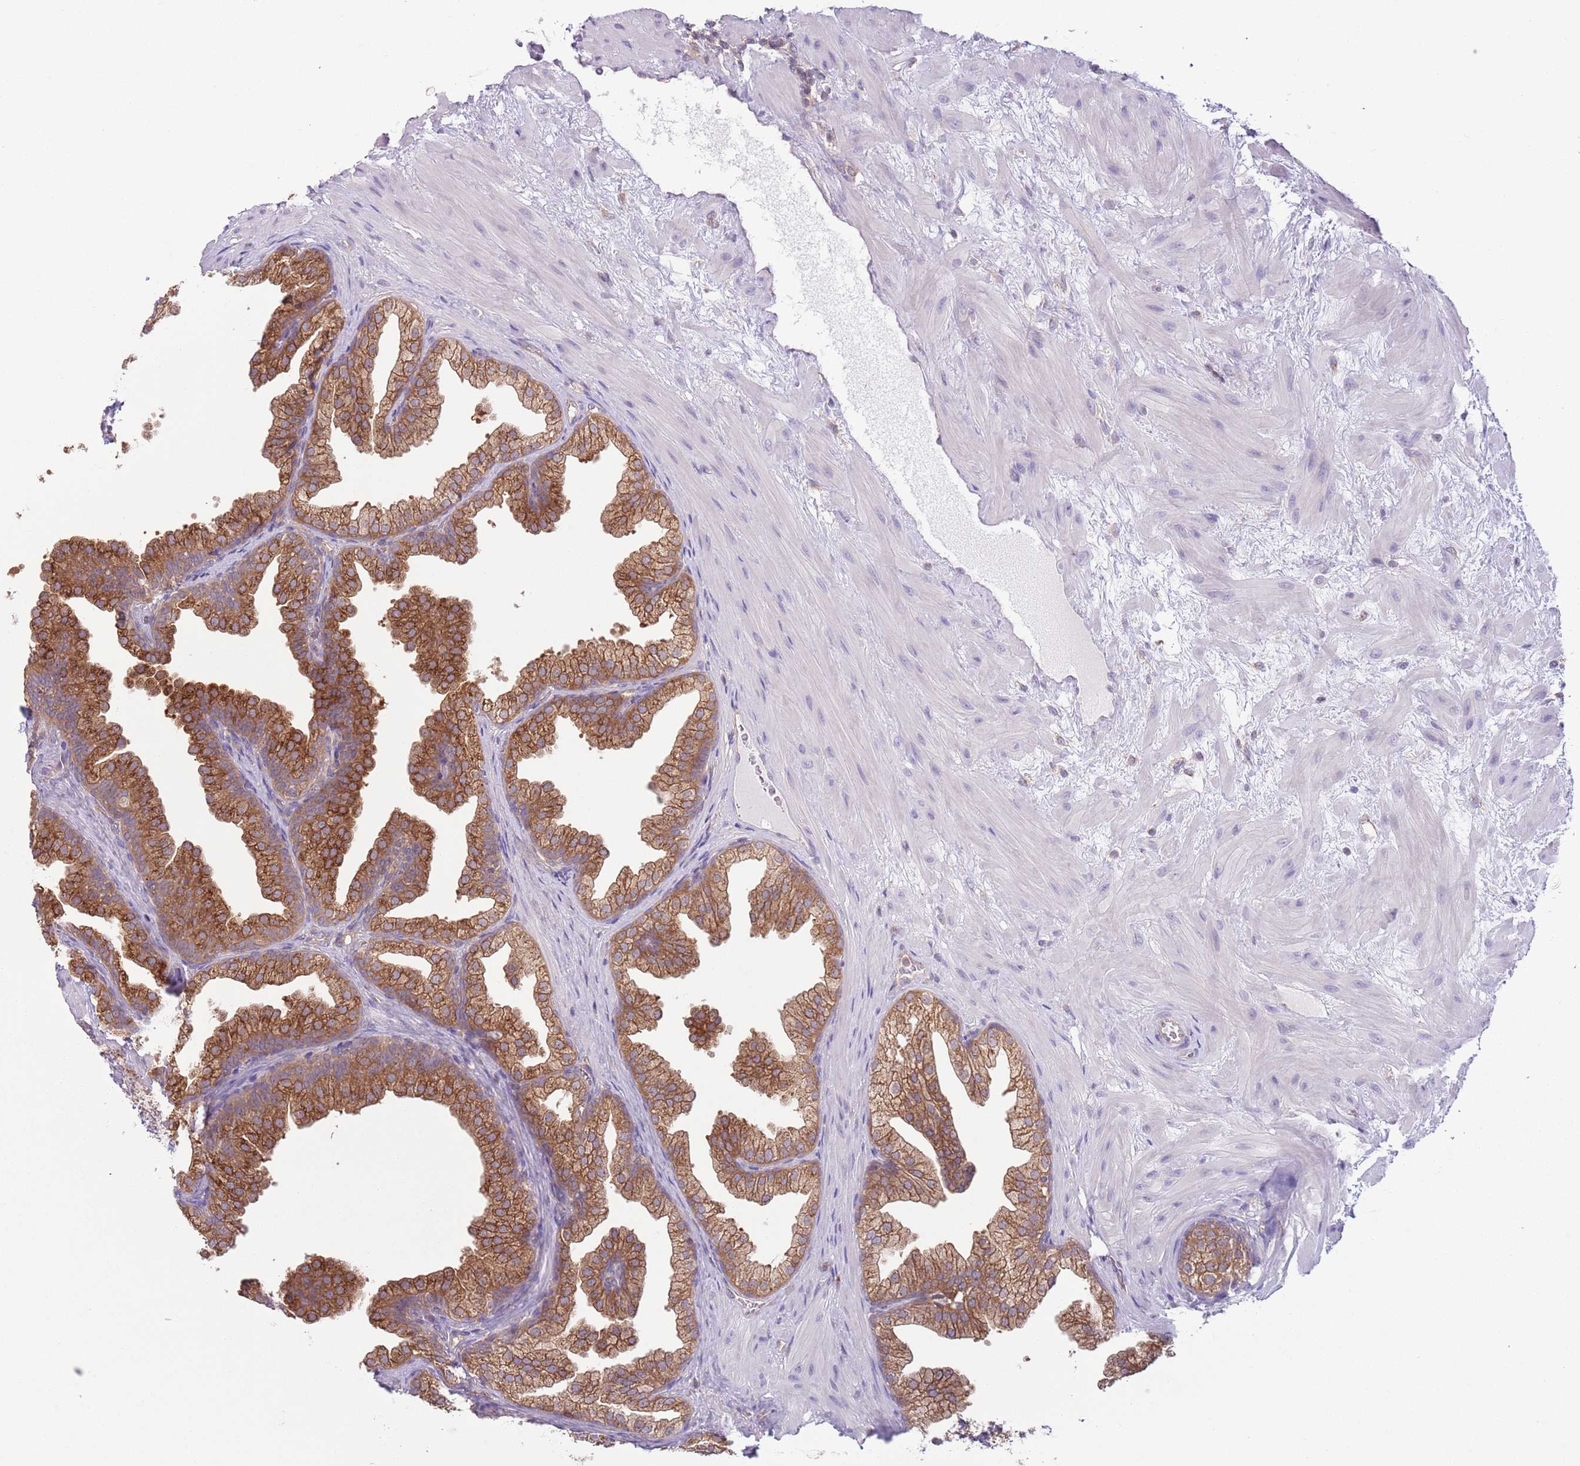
{"staining": {"intensity": "moderate", "quantity": ">75%", "location": "cytoplasmic/membranous"}, "tissue": "prostate", "cell_type": "Glandular cells", "image_type": "normal", "snomed": [{"axis": "morphology", "description": "Normal tissue, NOS"}, {"axis": "topography", "description": "Prostate"}], "caption": "The immunohistochemical stain shows moderate cytoplasmic/membranous expression in glandular cells of benign prostate. (DAB = brown stain, brightfield microscopy at high magnification).", "gene": "COPE", "patient": {"sex": "male", "age": 37}}